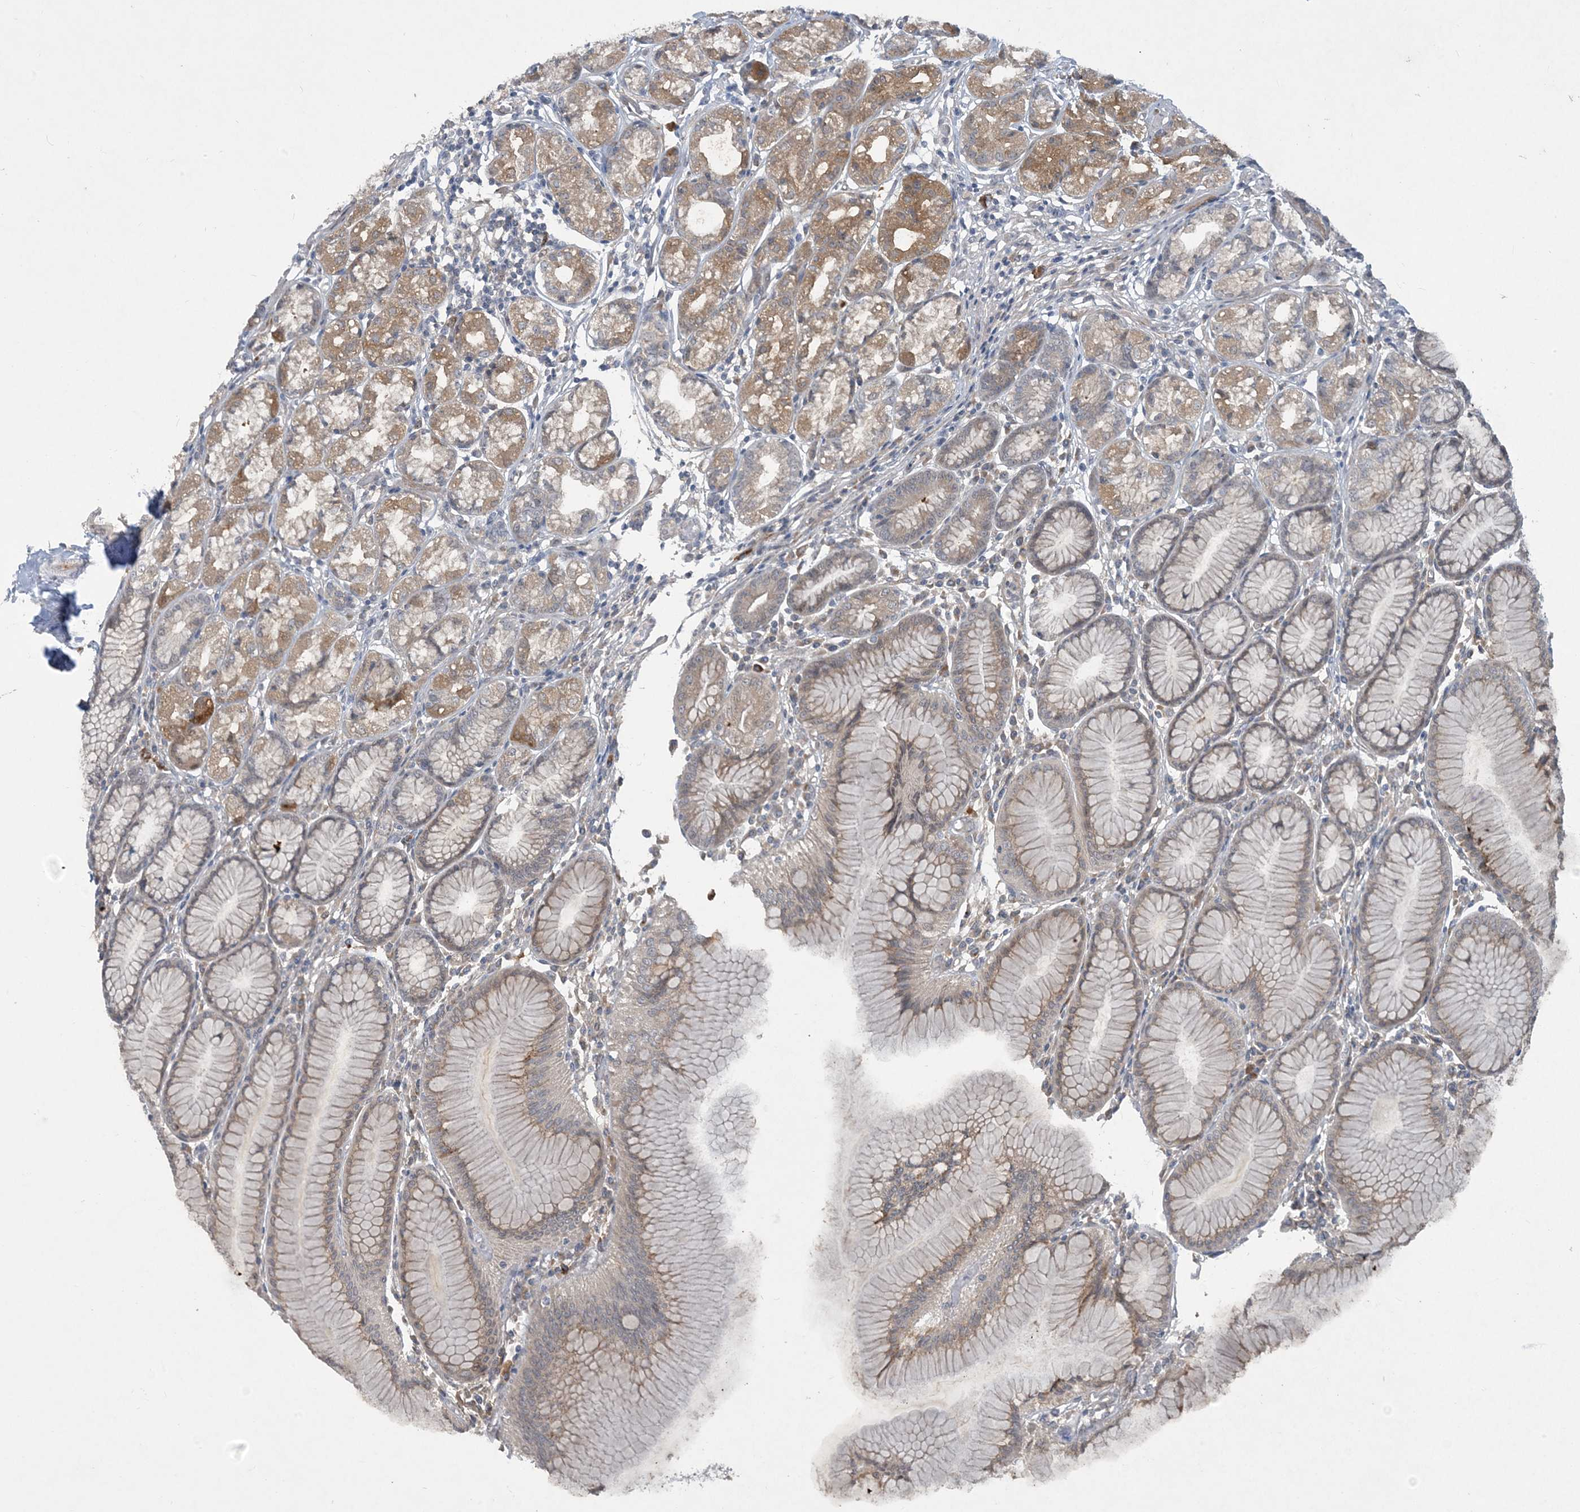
{"staining": {"intensity": "moderate", "quantity": "25%-75%", "location": "cytoplasmic/membranous"}, "tissue": "stomach", "cell_type": "Glandular cells", "image_type": "normal", "snomed": [{"axis": "morphology", "description": "Normal tissue, NOS"}, {"axis": "topography", "description": "Stomach"}], "caption": "An IHC image of benign tissue is shown. Protein staining in brown labels moderate cytoplasmic/membranous positivity in stomach within glandular cells. (DAB (3,3'-diaminobenzidine) = brown stain, brightfield microscopy at high magnification).", "gene": "CDS1", "patient": {"sex": "female", "age": 57}}